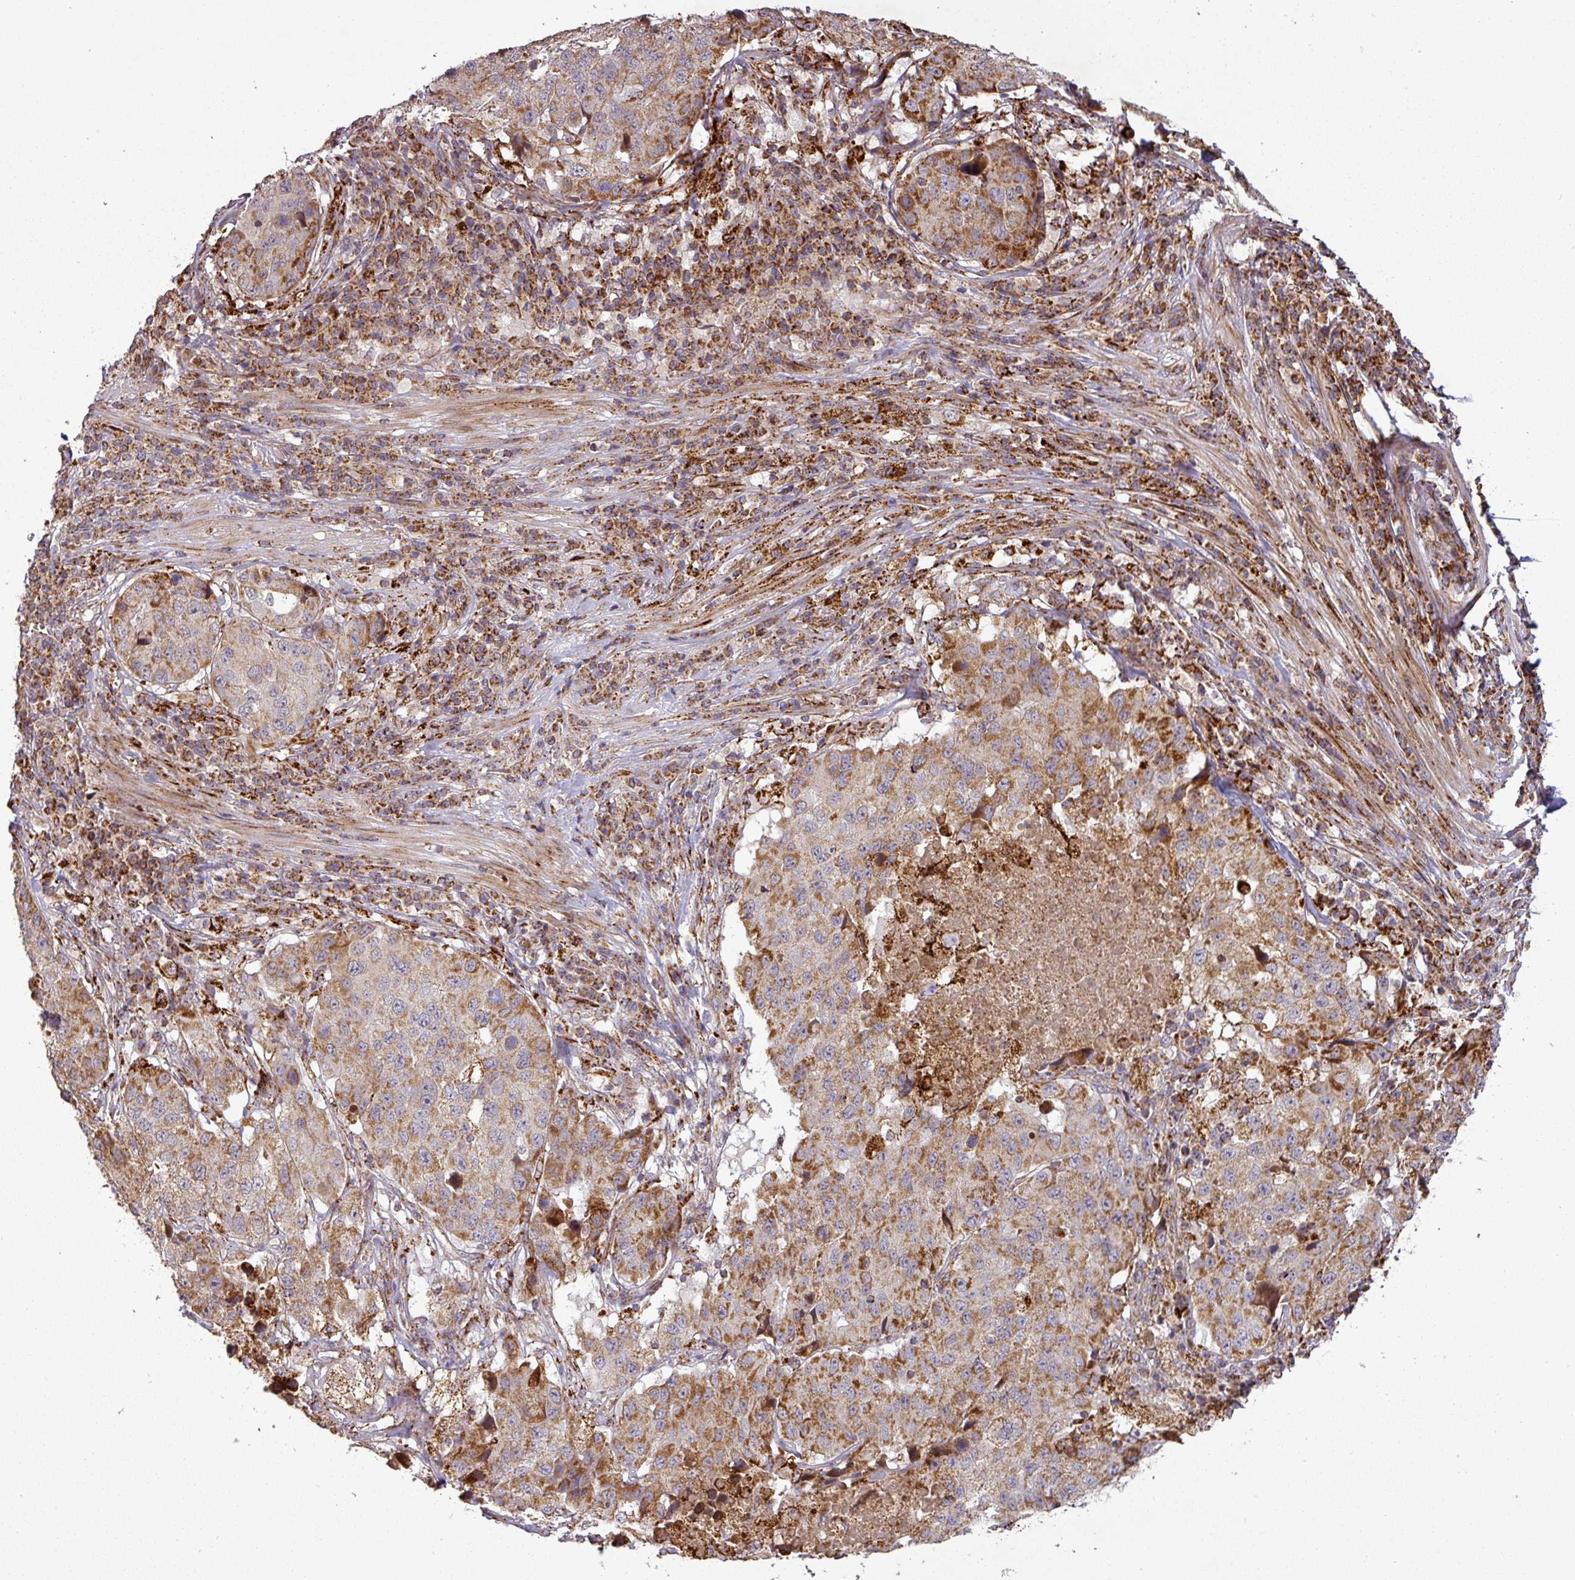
{"staining": {"intensity": "moderate", "quantity": ">75%", "location": "cytoplasmic/membranous"}, "tissue": "stomach cancer", "cell_type": "Tumor cells", "image_type": "cancer", "snomed": [{"axis": "morphology", "description": "Adenocarcinoma, NOS"}, {"axis": "topography", "description": "Stomach"}], "caption": "Protein analysis of stomach cancer tissue shows moderate cytoplasmic/membranous staining in approximately >75% of tumor cells.", "gene": "GPD2", "patient": {"sex": "male", "age": 71}}